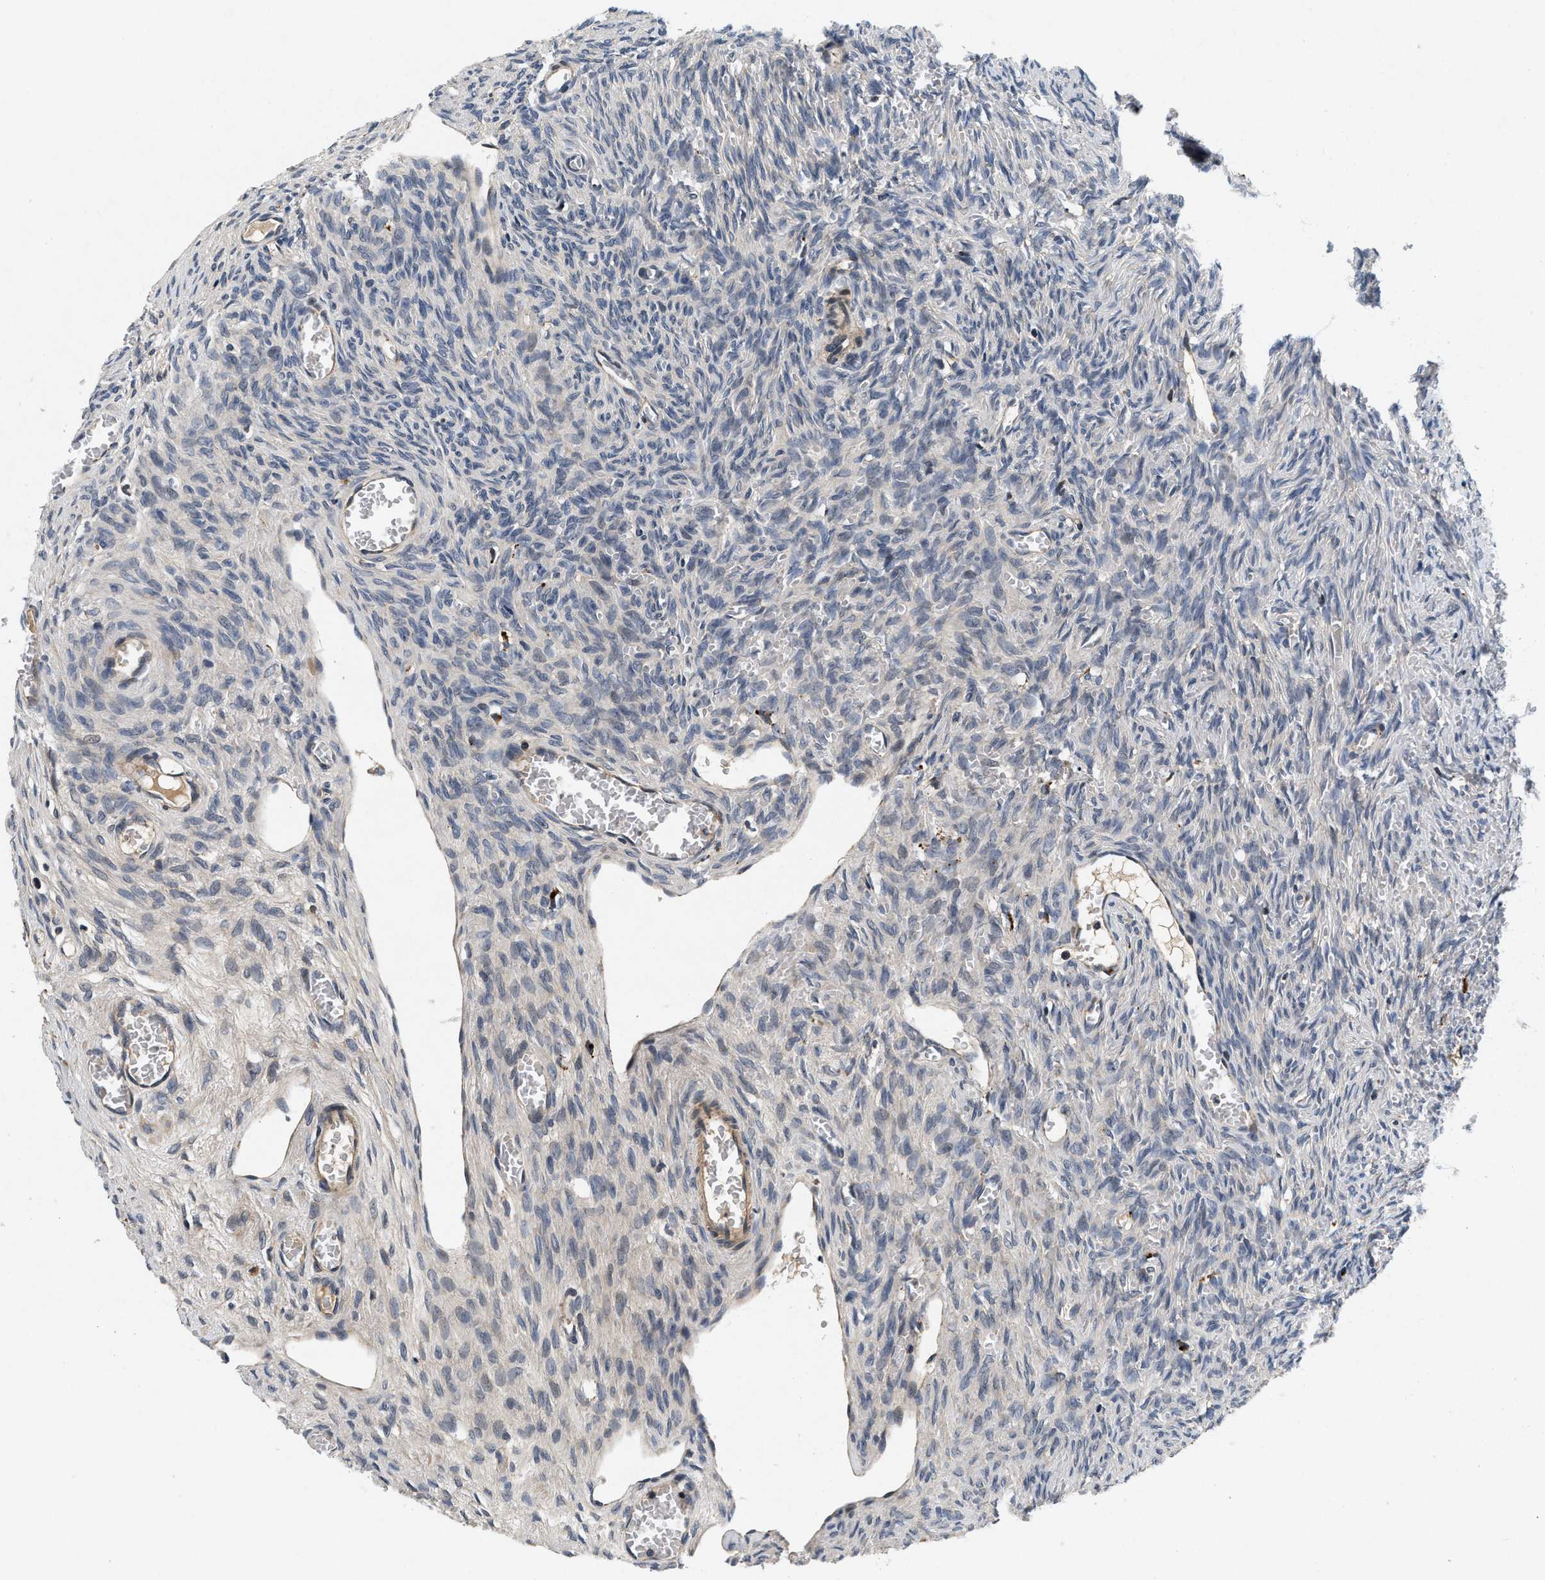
{"staining": {"intensity": "negative", "quantity": "none", "location": "none"}, "tissue": "ovary", "cell_type": "Ovarian stroma cells", "image_type": "normal", "snomed": [{"axis": "morphology", "description": "Normal tissue, NOS"}, {"axis": "topography", "description": "Ovary"}], "caption": "IHC histopathology image of normal ovary stained for a protein (brown), which reveals no positivity in ovarian stroma cells. The staining was performed using DAB to visualize the protein expression in brown, while the nuclei were stained in blue with hematoxylin (Magnification: 20x).", "gene": "PDP1", "patient": {"sex": "female", "age": 27}}